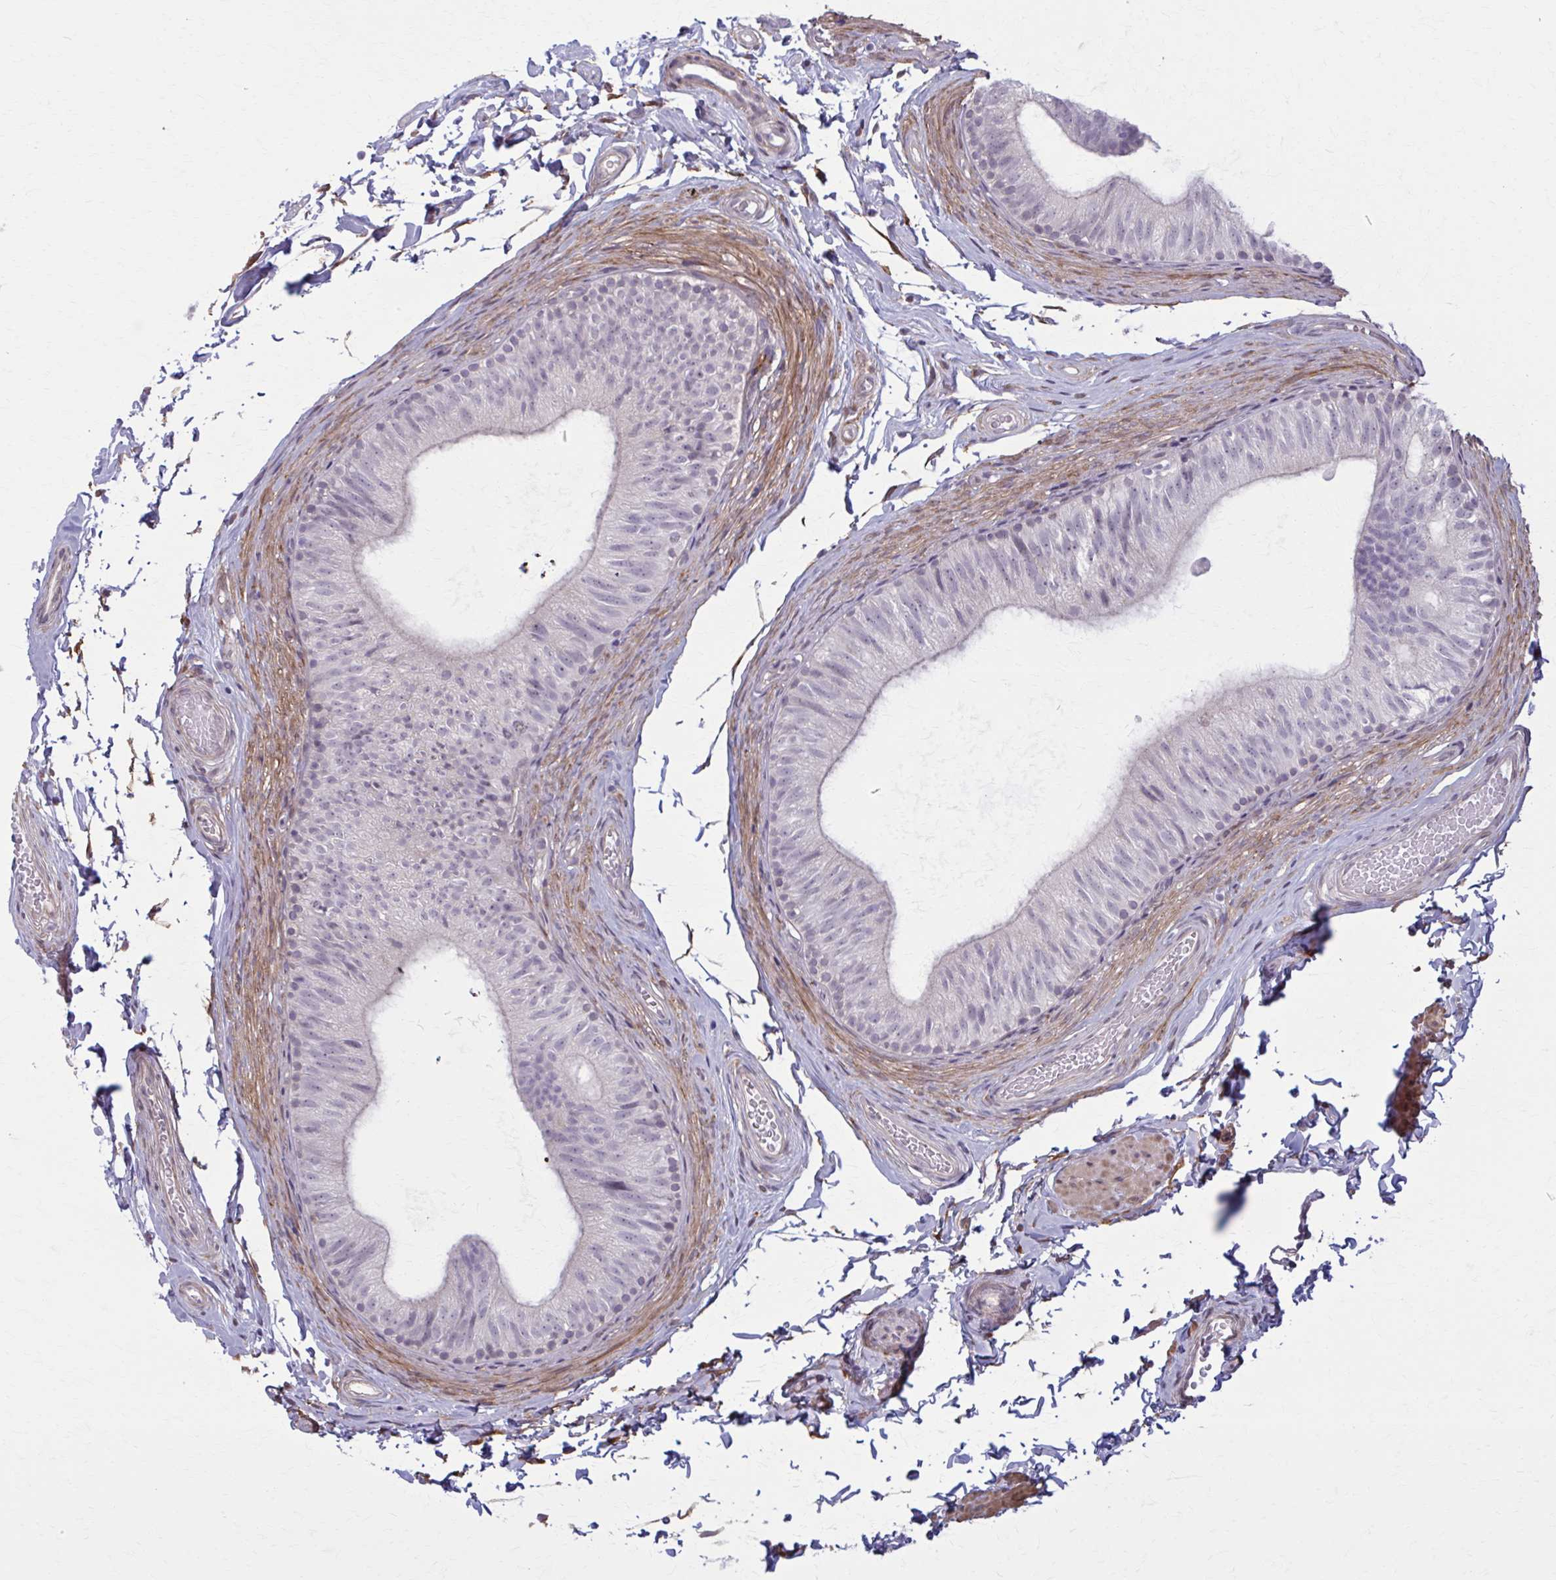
{"staining": {"intensity": "weak", "quantity": "25%-75%", "location": "cytoplasmic/membranous"}, "tissue": "epididymis", "cell_type": "Glandular cells", "image_type": "normal", "snomed": [{"axis": "morphology", "description": "Normal tissue, NOS"}, {"axis": "topography", "description": "Epididymis, spermatic cord, NOS"}, {"axis": "topography", "description": "Epididymis"}, {"axis": "topography", "description": "Peripheral nerve tissue"}], "caption": "This image reveals immunohistochemistry staining of benign human epididymis, with low weak cytoplasmic/membranous positivity in approximately 25%-75% of glandular cells.", "gene": "NUMBL", "patient": {"sex": "male", "age": 29}}